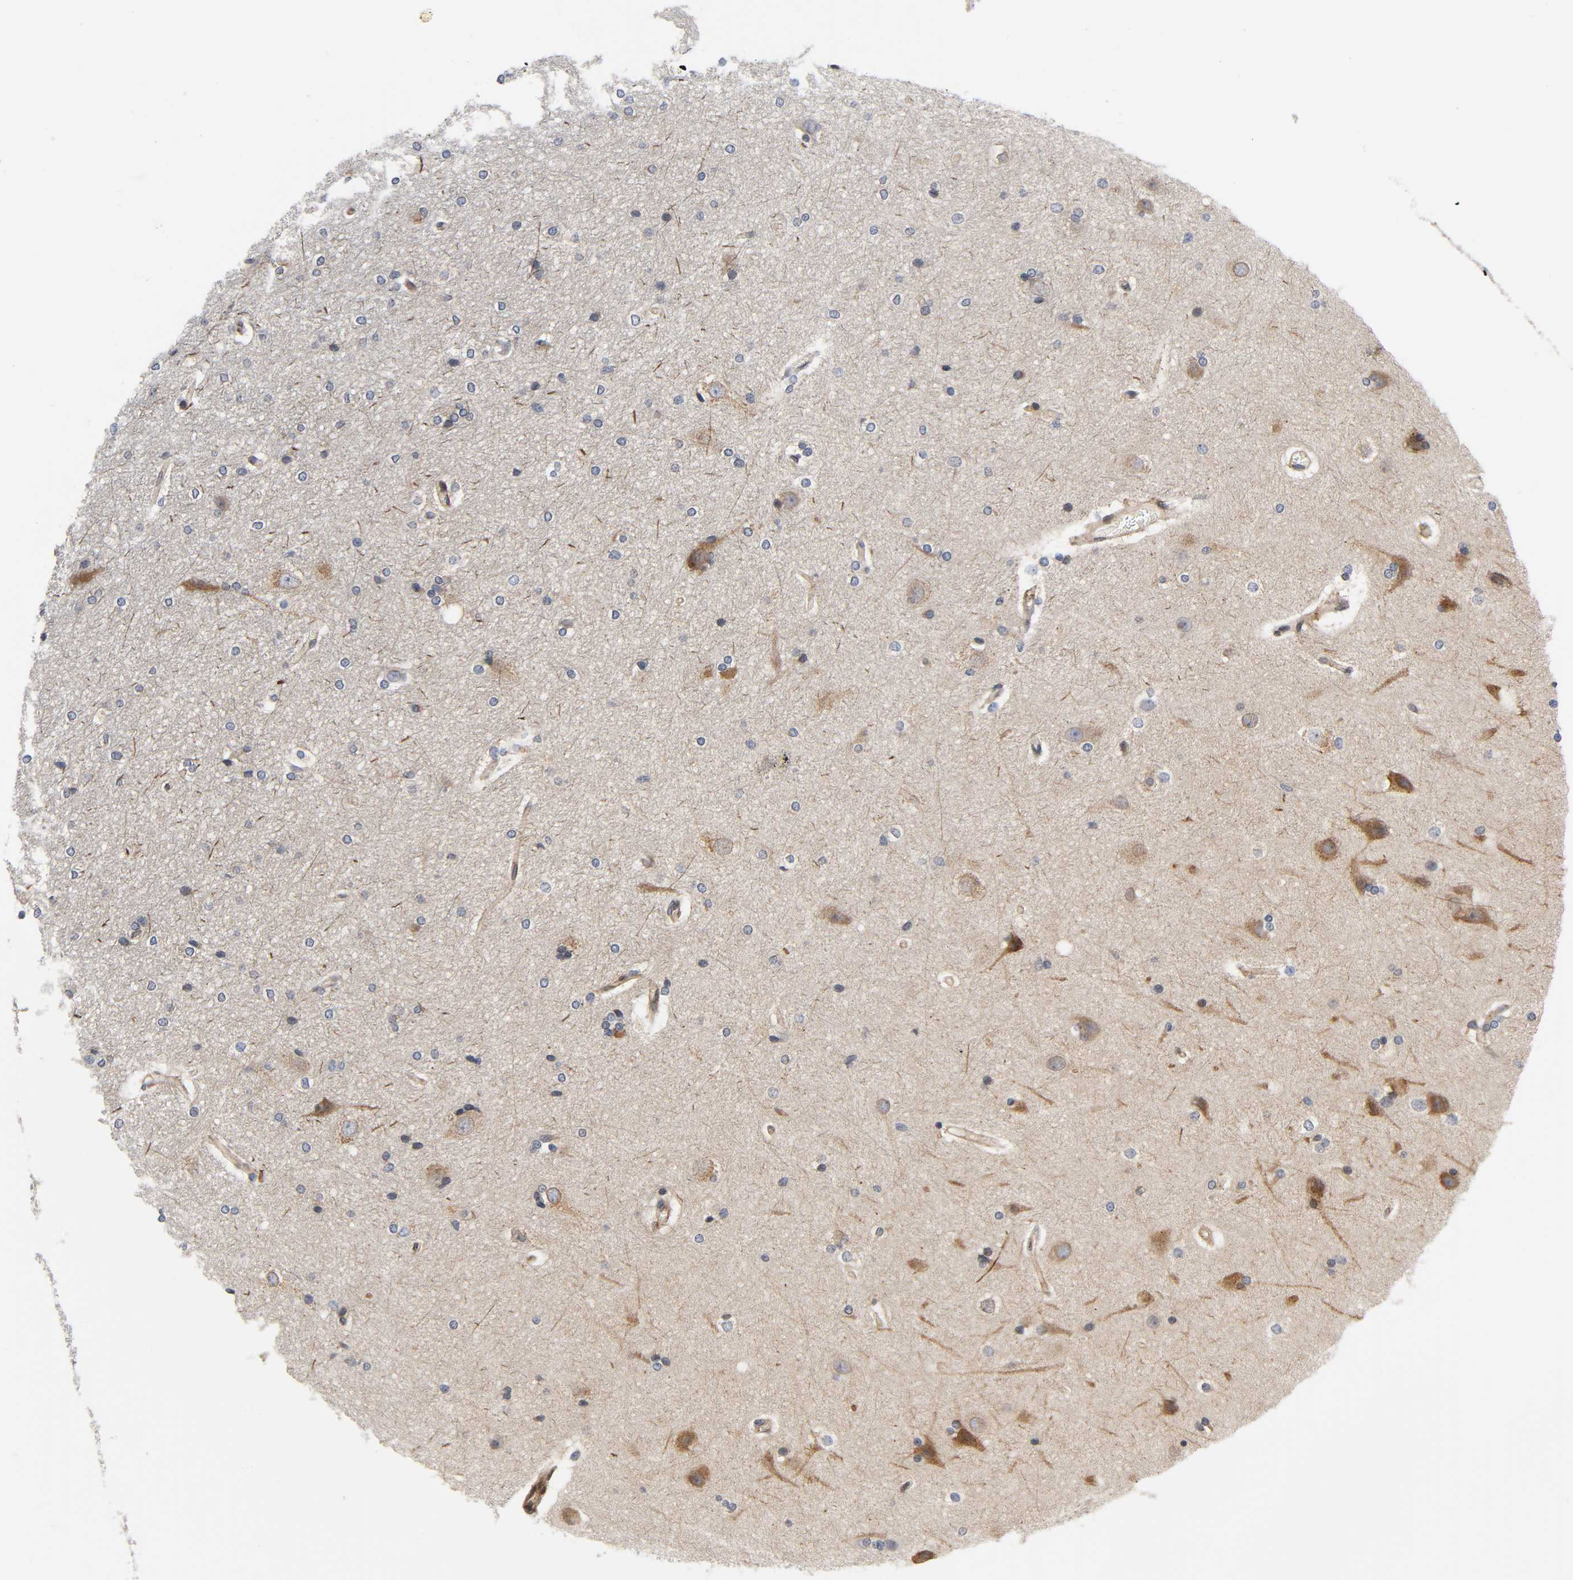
{"staining": {"intensity": "negative", "quantity": "none", "location": "none"}, "tissue": "hippocampus", "cell_type": "Glial cells", "image_type": "normal", "snomed": [{"axis": "morphology", "description": "Normal tissue, NOS"}, {"axis": "topography", "description": "Hippocampus"}], "caption": "DAB (3,3'-diaminobenzidine) immunohistochemical staining of normal human hippocampus demonstrates no significant expression in glial cells.", "gene": "ASB6", "patient": {"sex": "female", "age": 19}}